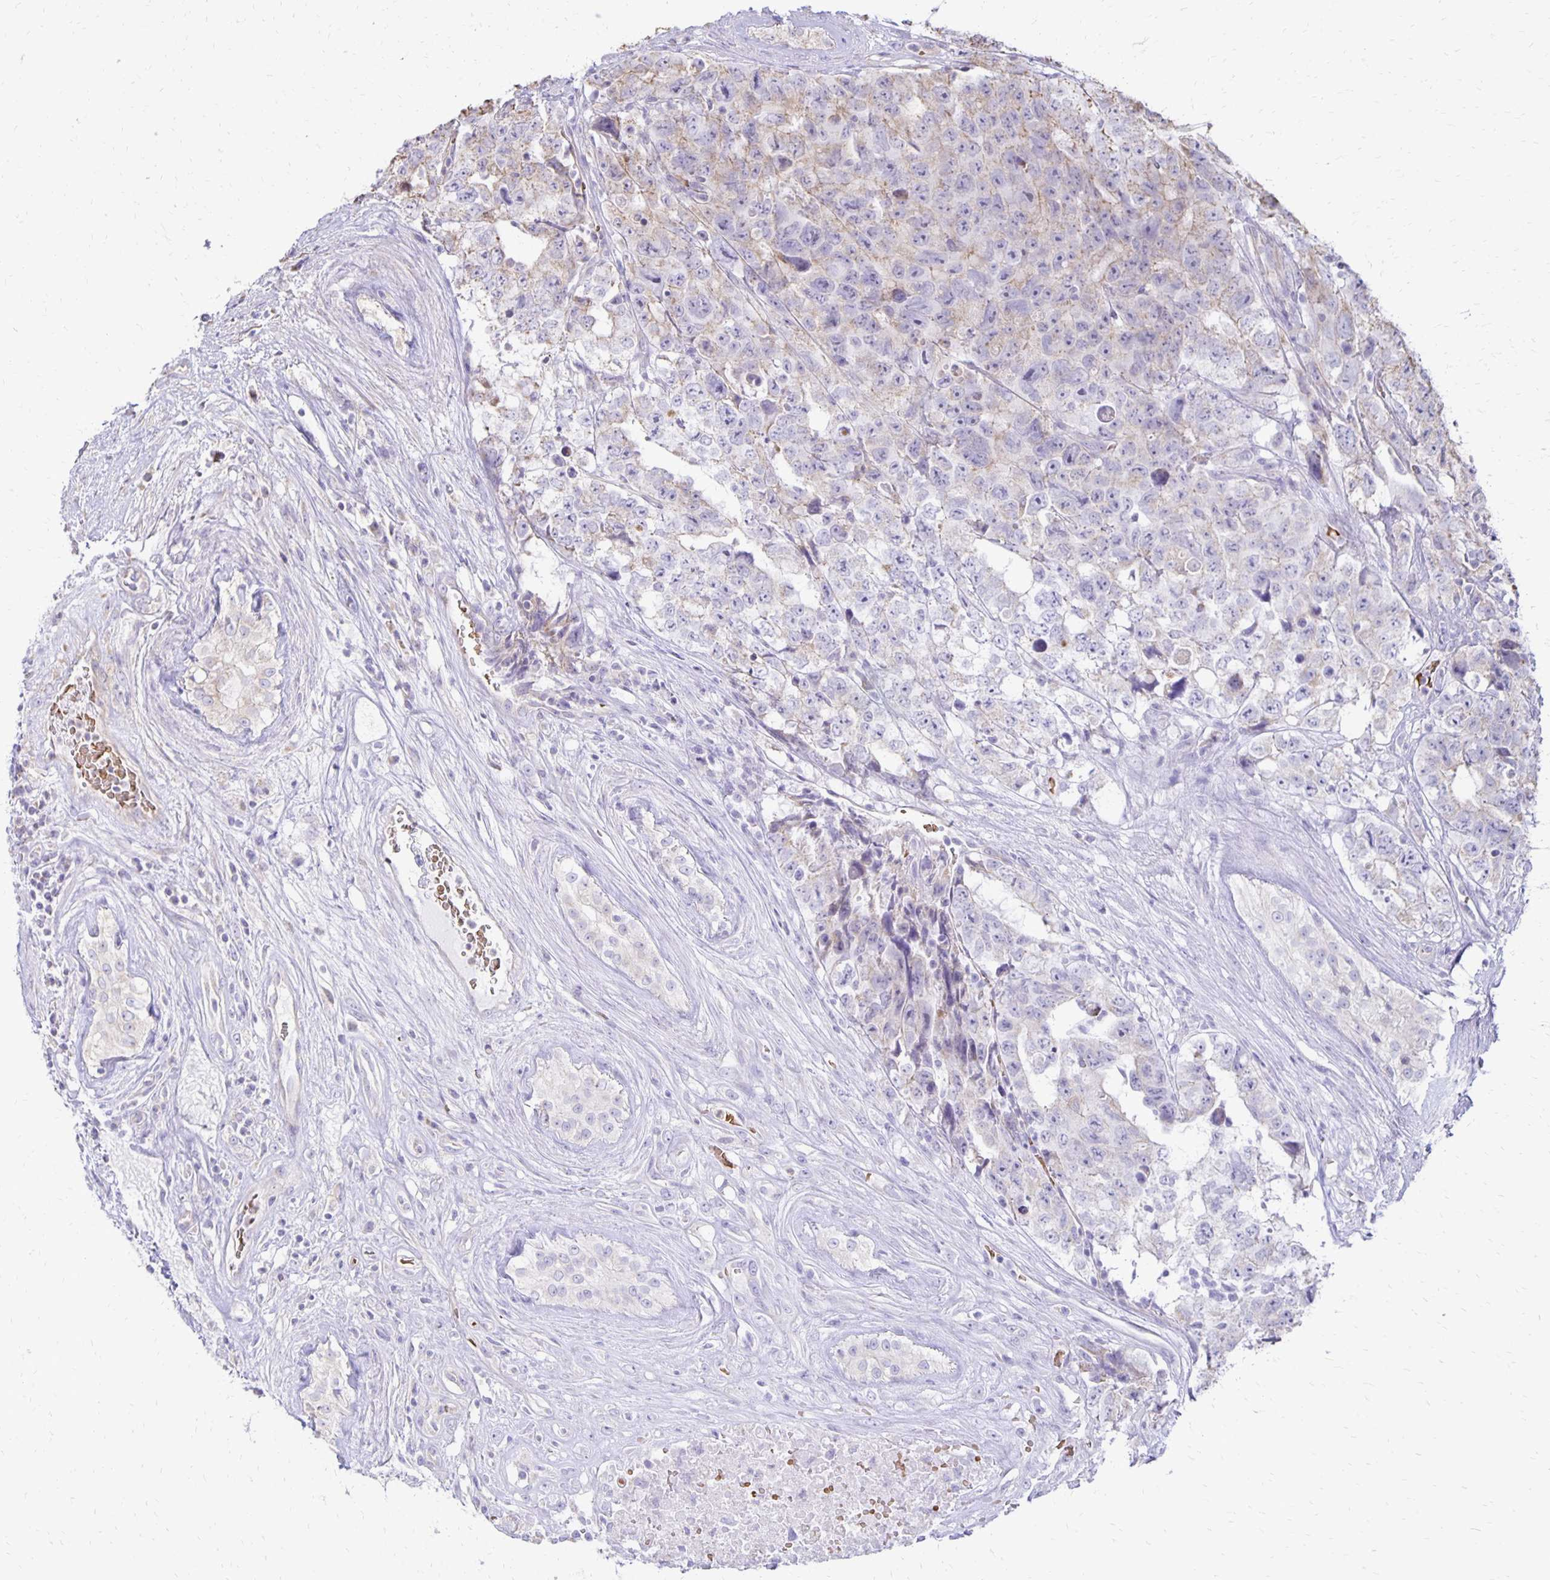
{"staining": {"intensity": "weak", "quantity": "<25%", "location": "cytoplasmic/membranous"}, "tissue": "testis cancer", "cell_type": "Tumor cells", "image_type": "cancer", "snomed": [{"axis": "morphology", "description": "Carcinoma, Embryonal, NOS"}, {"axis": "topography", "description": "Testis"}], "caption": "The immunohistochemistry (IHC) photomicrograph has no significant positivity in tumor cells of testis embryonal carcinoma tissue.", "gene": "FN3K", "patient": {"sex": "male", "age": 24}}